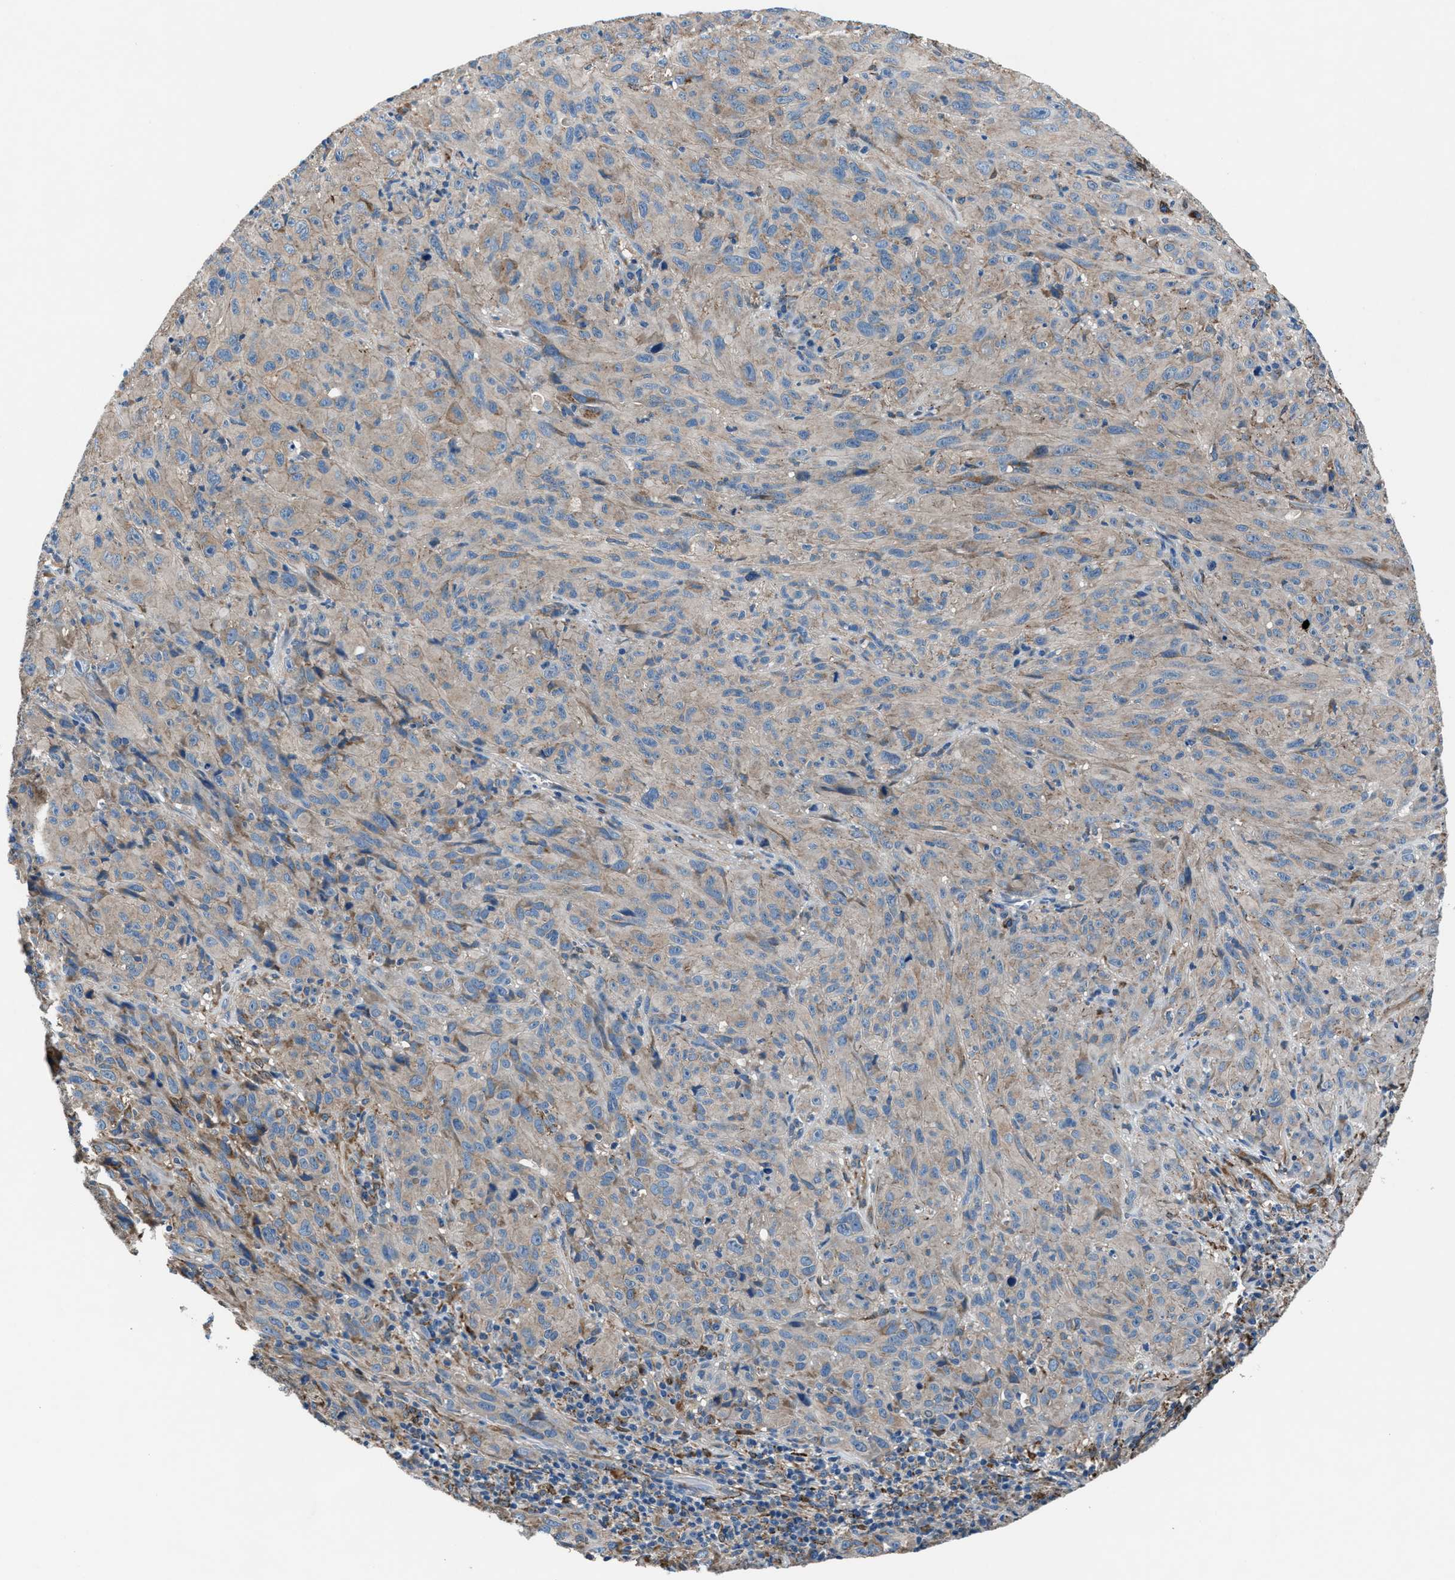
{"staining": {"intensity": "weak", "quantity": "<25%", "location": "cytoplasmic/membranous"}, "tissue": "melanoma", "cell_type": "Tumor cells", "image_type": "cancer", "snomed": [{"axis": "morphology", "description": "Malignant melanoma, NOS"}, {"axis": "topography", "description": "Skin of head"}], "caption": "This is a micrograph of immunohistochemistry staining of melanoma, which shows no positivity in tumor cells.", "gene": "PRTFDC1", "patient": {"sex": "male", "age": 96}}